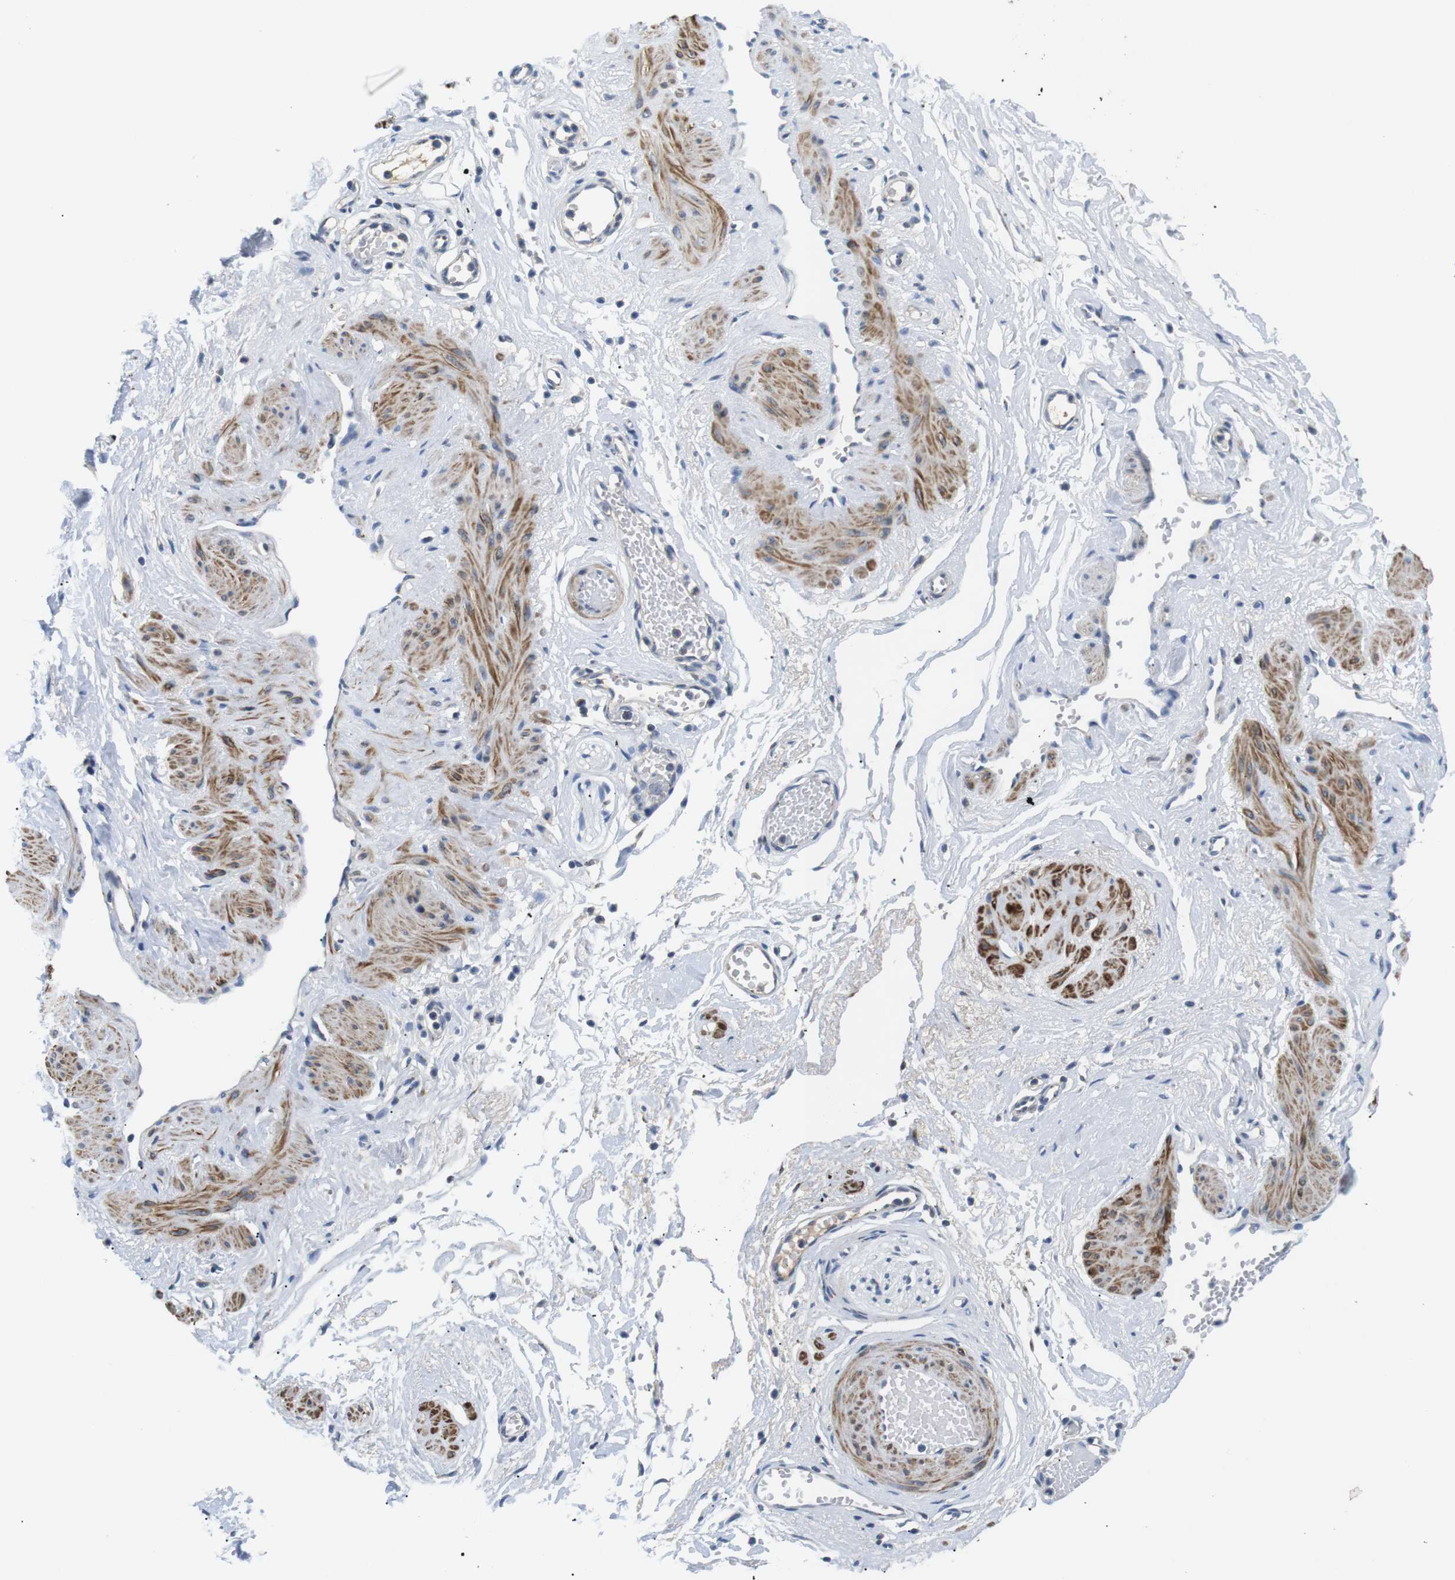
{"staining": {"intensity": "negative", "quantity": "none", "location": "none"}, "tissue": "adipose tissue", "cell_type": "Adipocytes", "image_type": "normal", "snomed": [{"axis": "morphology", "description": "Normal tissue, NOS"}, {"axis": "topography", "description": "Soft tissue"}, {"axis": "topography", "description": "Vascular tissue"}], "caption": "This photomicrograph is of benign adipose tissue stained with immunohistochemistry (IHC) to label a protein in brown with the nuclei are counter-stained blue. There is no expression in adipocytes.", "gene": "UNC5CL", "patient": {"sex": "female", "age": 35}}